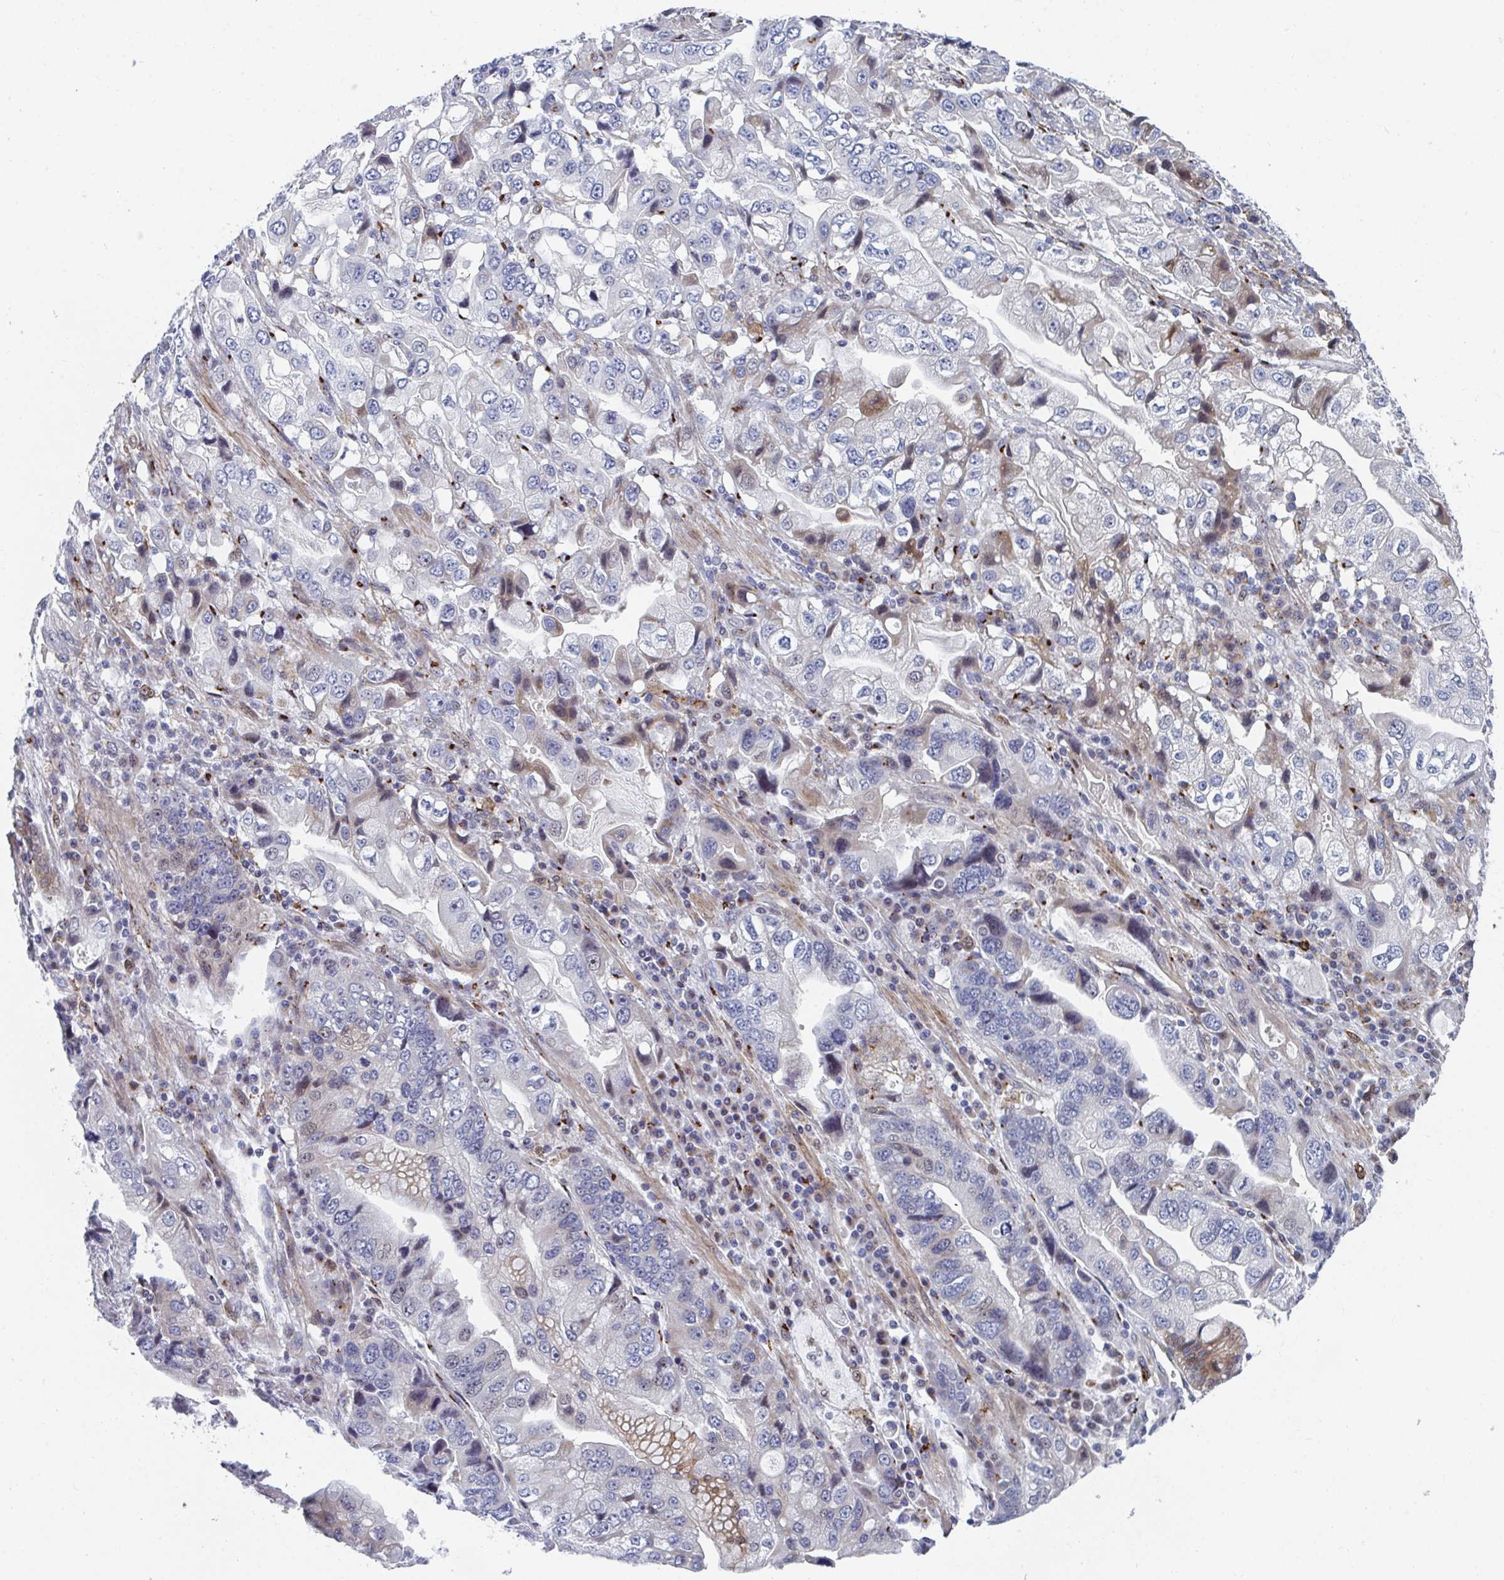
{"staining": {"intensity": "moderate", "quantity": "<25%", "location": "cytoplasmic/membranous"}, "tissue": "stomach cancer", "cell_type": "Tumor cells", "image_type": "cancer", "snomed": [{"axis": "morphology", "description": "Adenocarcinoma, NOS"}, {"axis": "topography", "description": "Stomach, lower"}], "caption": "This is a histology image of immunohistochemistry staining of adenocarcinoma (stomach), which shows moderate expression in the cytoplasmic/membranous of tumor cells.", "gene": "PSMG1", "patient": {"sex": "female", "age": 93}}